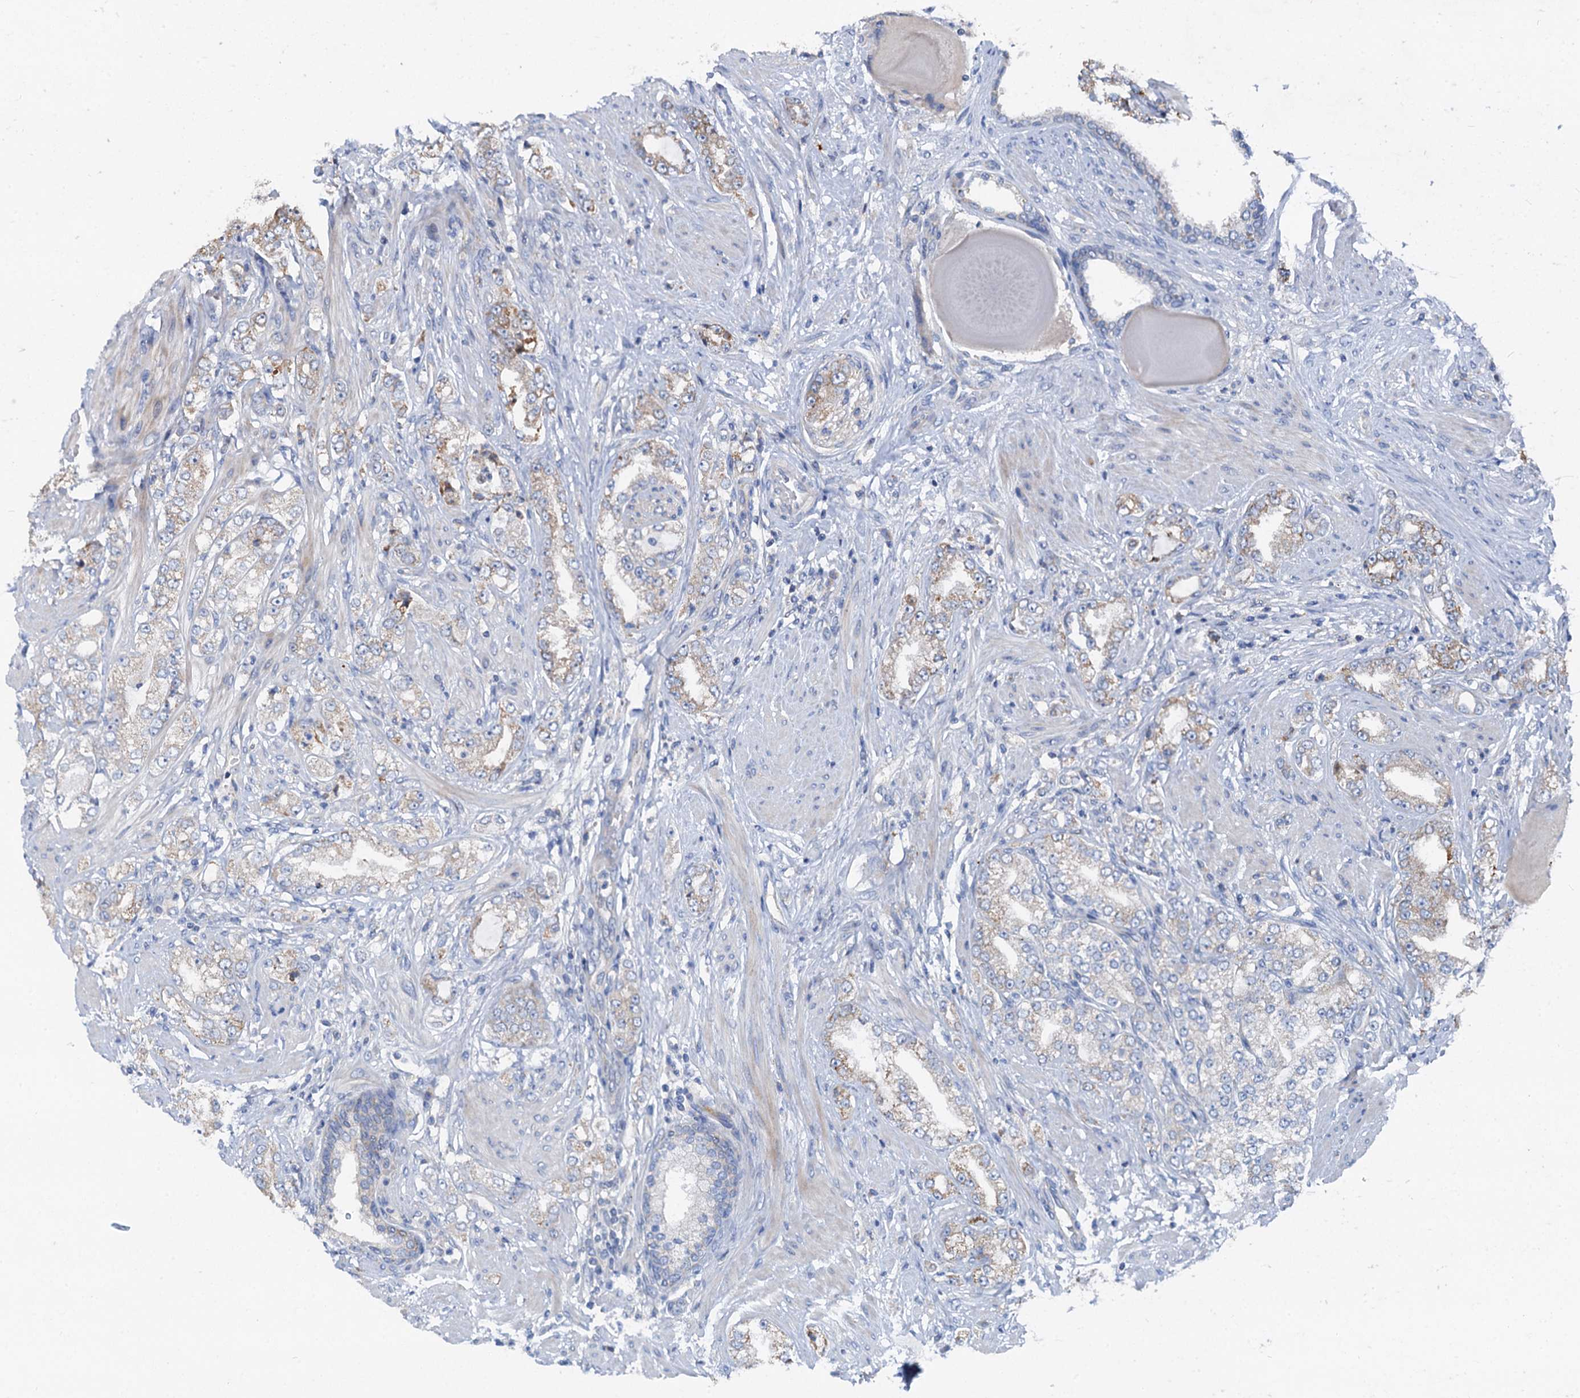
{"staining": {"intensity": "weak", "quantity": "<25%", "location": "cytoplasmic/membranous"}, "tissue": "prostate cancer", "cell_type": "Tumor cells", "image_type": "cancer", "snomed": [{"axis": "morphology", "description": "Adenocarcinoma, High grade"}, {"axis": "topography", "description": "Prostate"}], "caption": "Image shows no protein expression in tumor cells of prostate cancer (adenocarcinoma (high-grade)) tissue.", "gene": "ANKRD26", "patient": {"sex": "male", "age": 64}}